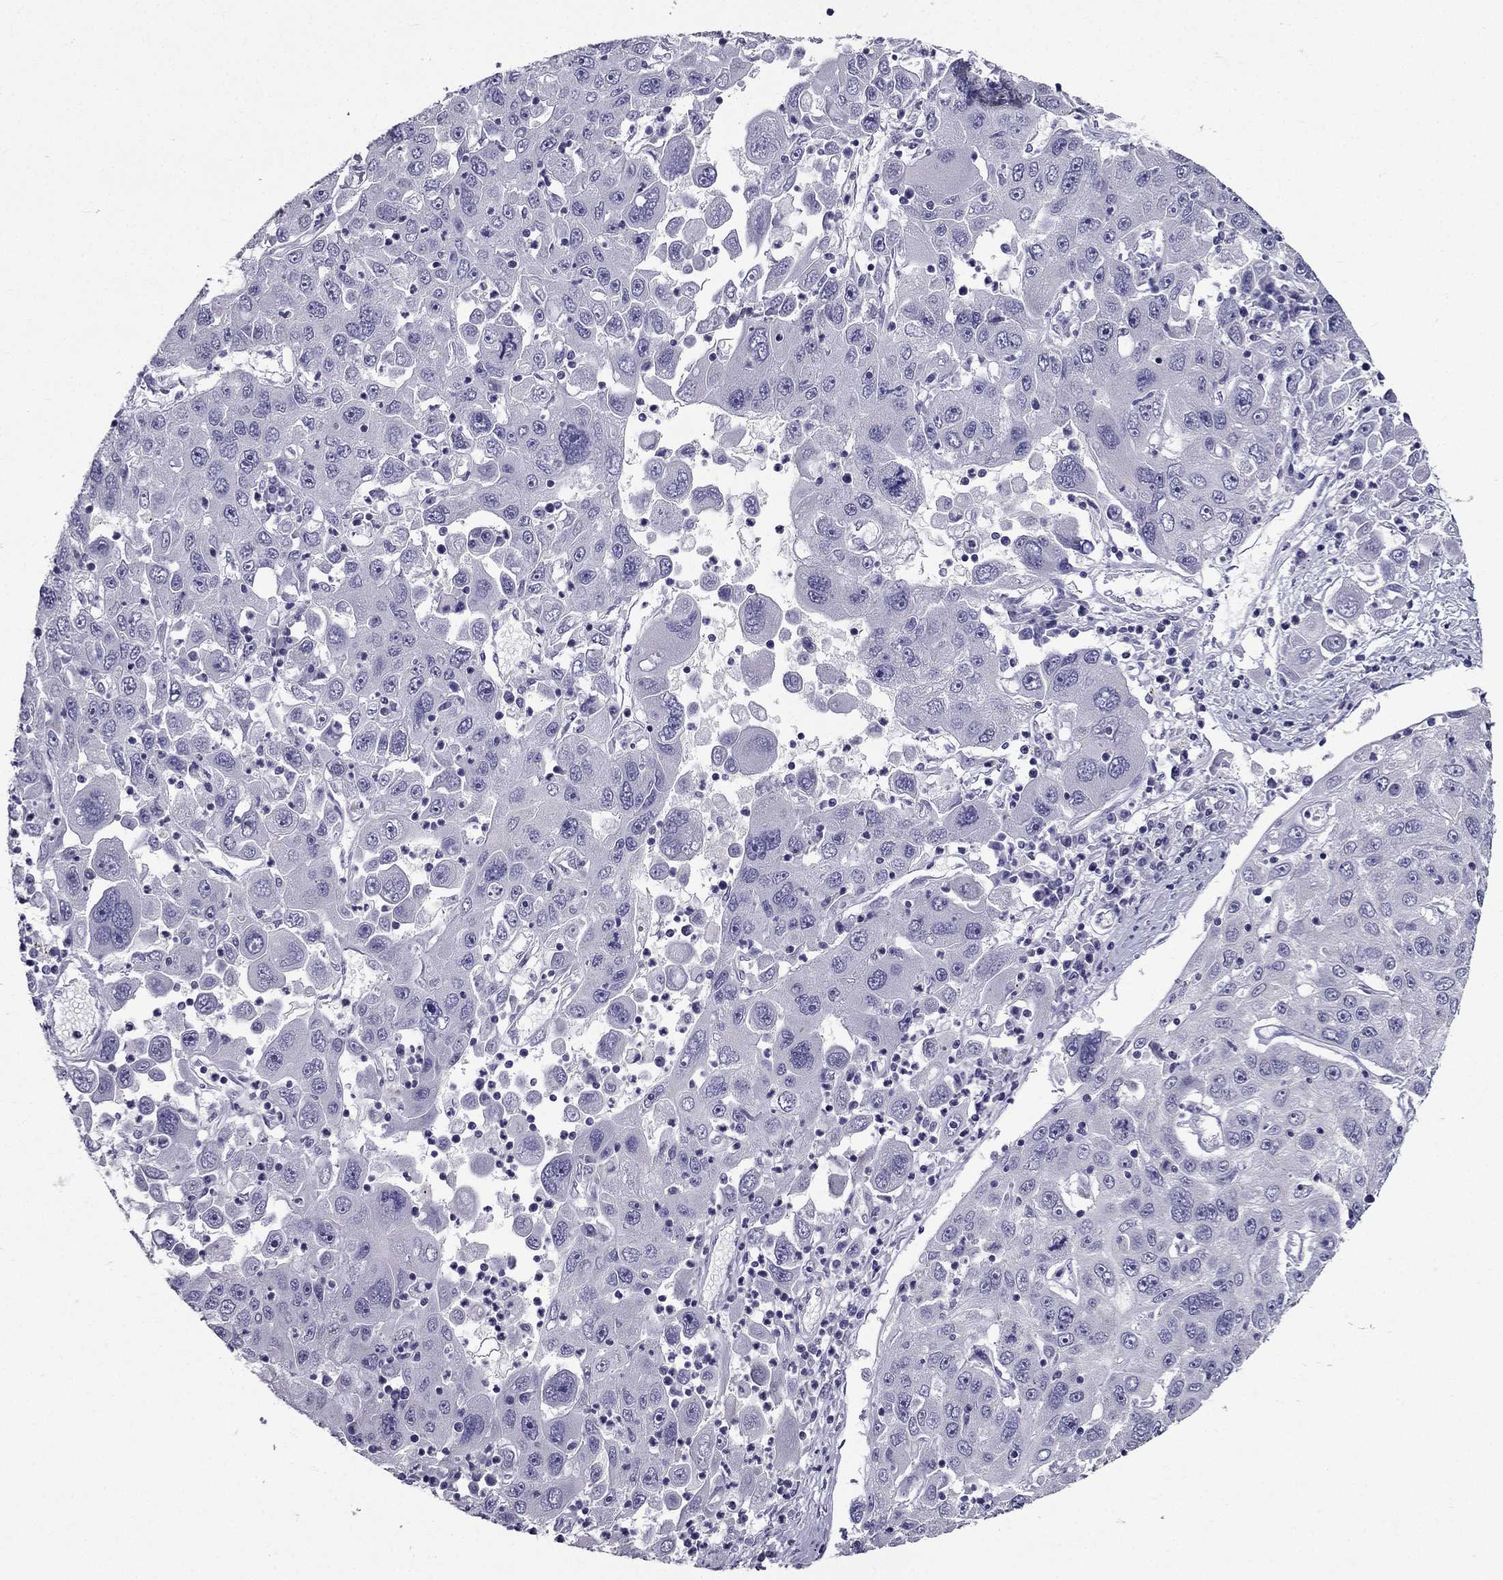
{"staining": {"intensity": "negative", "quantity": "none", "location": "none"}, "tissue": "stomach cancer", "cell_type": "Tumor cells", "image_type": "cancer", "snomed": [{"axis": "morphology", "description": "Adenocarcinoma, NOS"}, {"axis": "topography", "description": "Stomach"}], "caption": "High magnification brightfield microscopy of stomach cancer (adenocarcinoma) stained with DAB (3,3'-diaminobenzidine) (brown) and counterstained with hematoxylin (blue): tumor cells show no significant positivity.", "gene": "AAK1", "patient": {"sex": "male", "age": 56}}